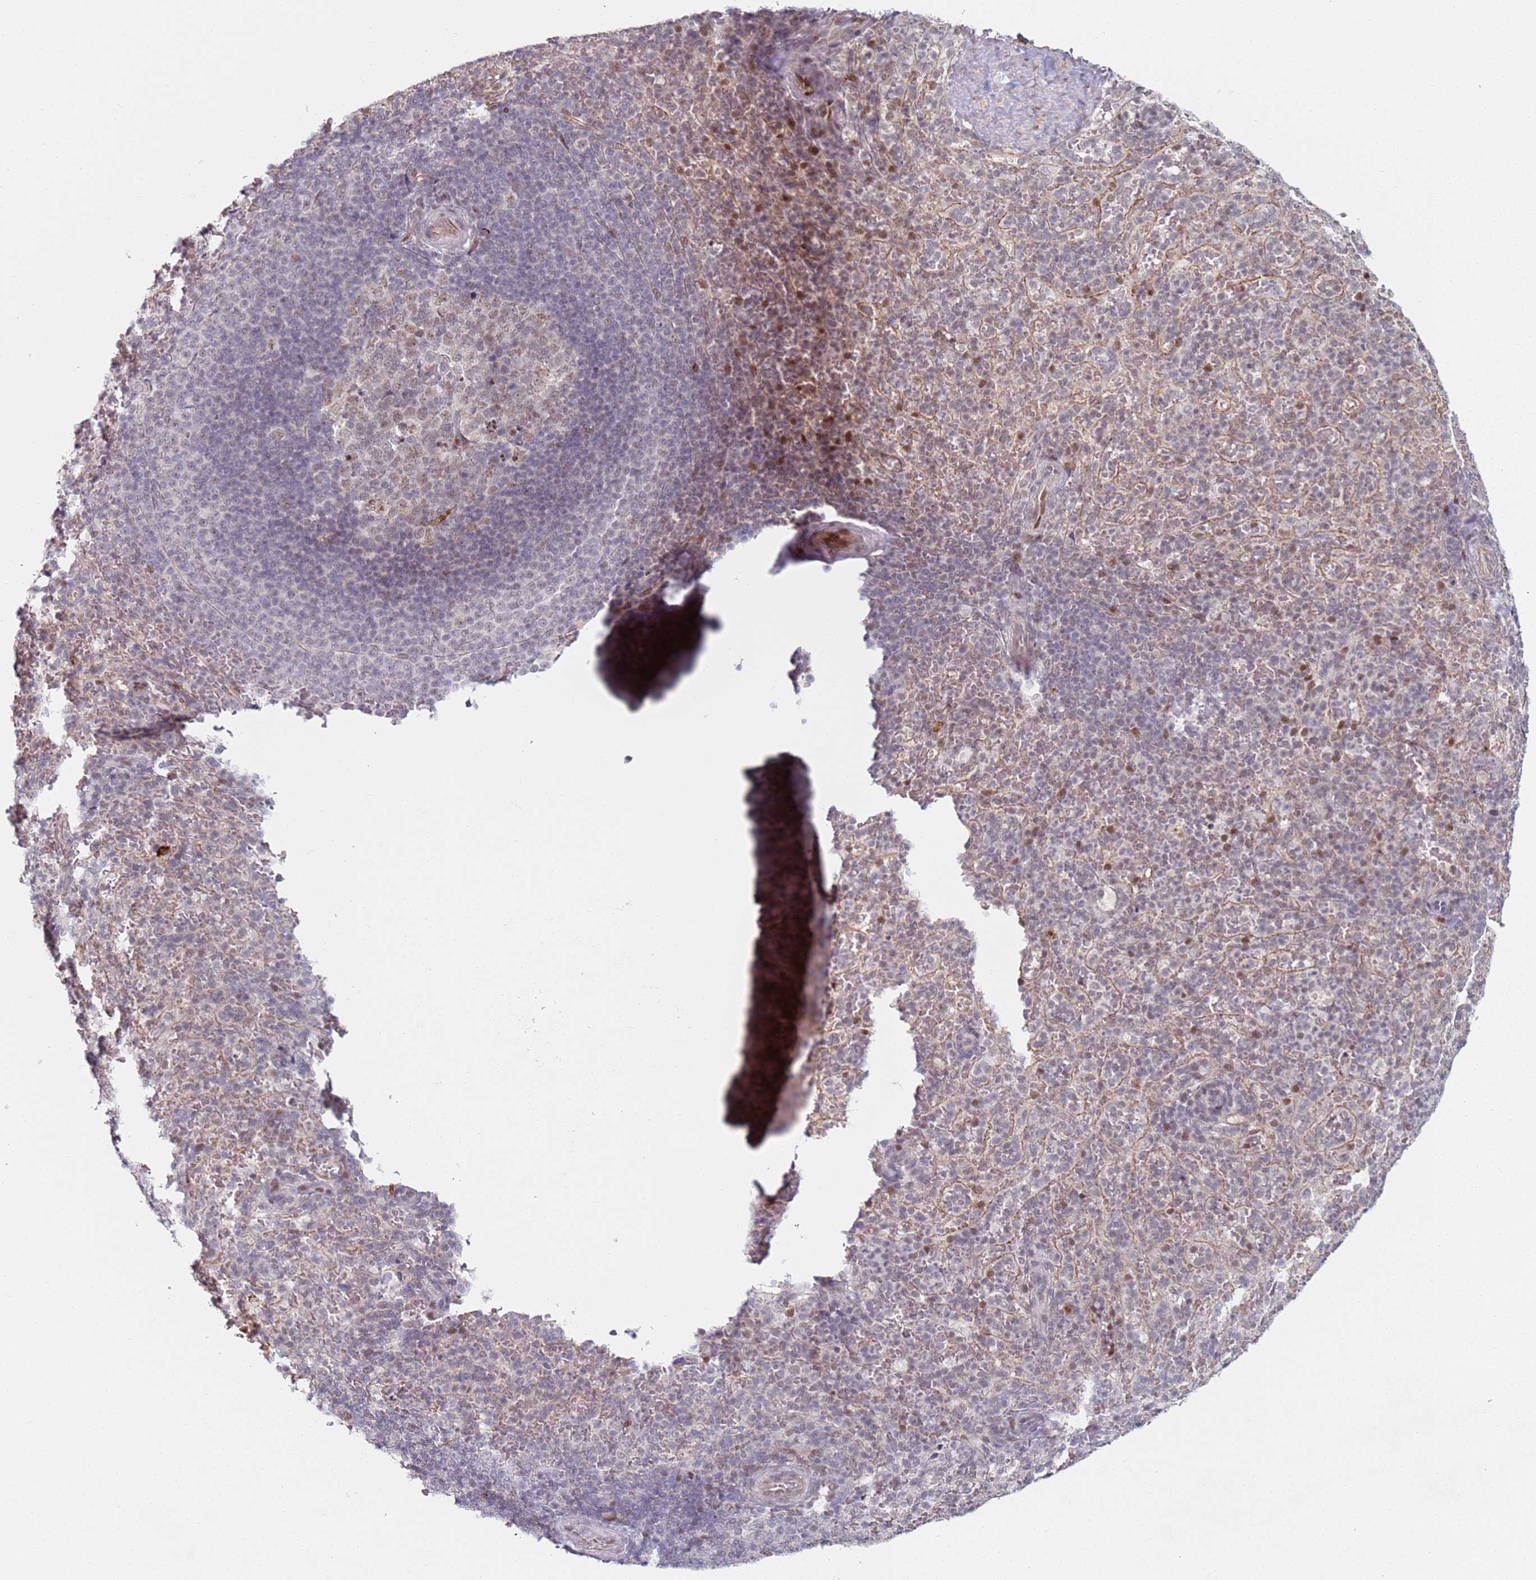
{"staining": {"intensity": "weak", "quantity": "25%-75%", "location": "nuclear"}, "tissue": "spleen", "cell_type": "Cells in red pulp", "image_type": "normal", "snomed": [{"axis": "morphology", "description": "Normal tissue, NOS"}, {"axis": "topography", "description": "Spleen"}], "caption": "Benign spleen demonstrates weak nuclear expression in approximately 25%-75% of cells in red pulp (Stains: DAB (3,3'-diaminobenzidine) in brown, nuclei in blue, Microscopy: brightfield microscopy at high magnification)..", "gene": "ATF6B", "patient": {"sex": "female", "age": 21}}